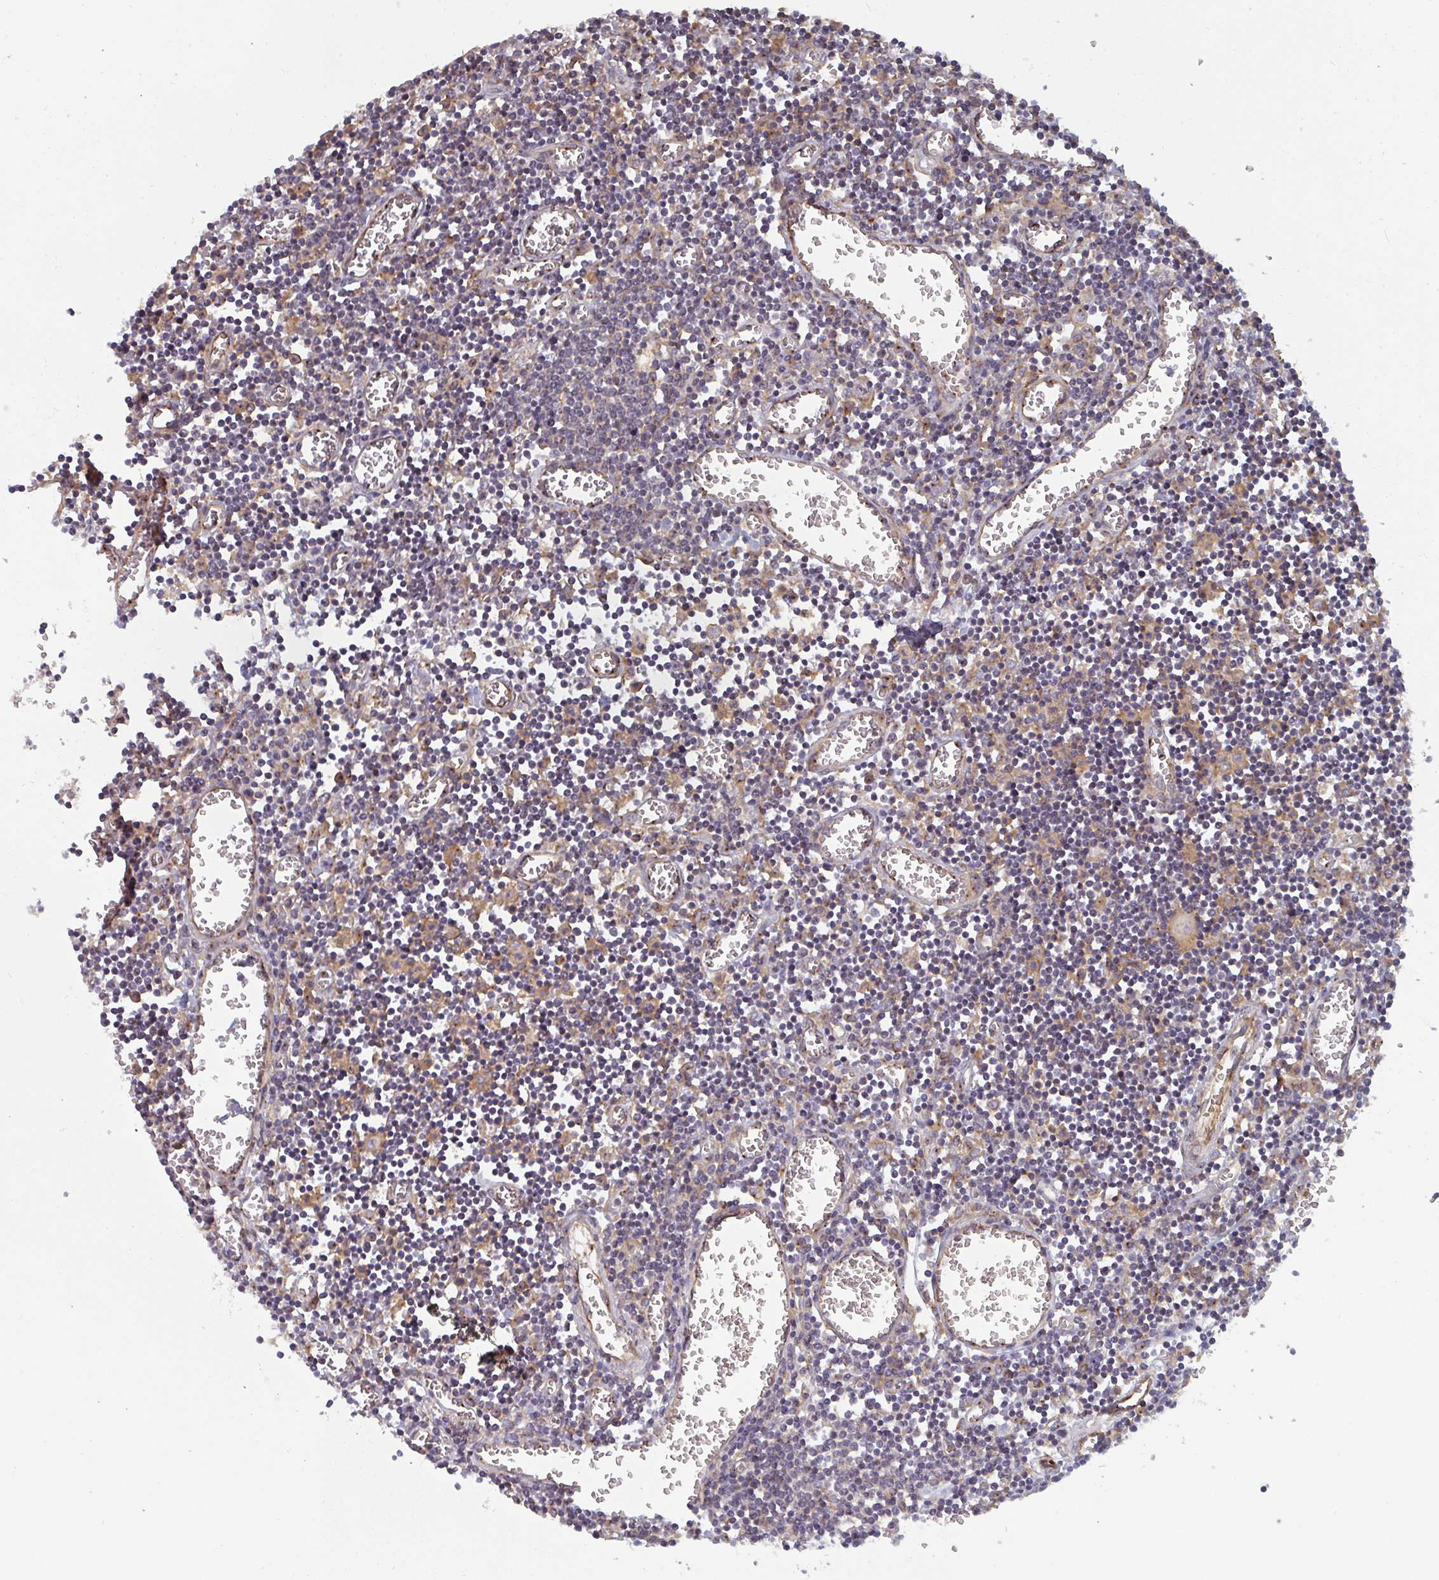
{"staining": {"intensity": "weak", "quantity": ">75%", "location": "cytoplasmic/membranous"}, "tissue": "lymph node", "cell_type": "Germinal center cells", "image_type": "normal", "snomed": [{"axis": "morphology", "description": "Normal tissue, NOS"}, {"axis": "topography", "description": "Lymph node"}], "caption": "This photomicrograph shows immunohistochemistry staining of unremarkable lymph node, with low weak cytoplasmic/membranous expression in about >75% of germinal center cells.", "gene": "DYNC1I2", "patient": {"sex": "male", "age": 66}}